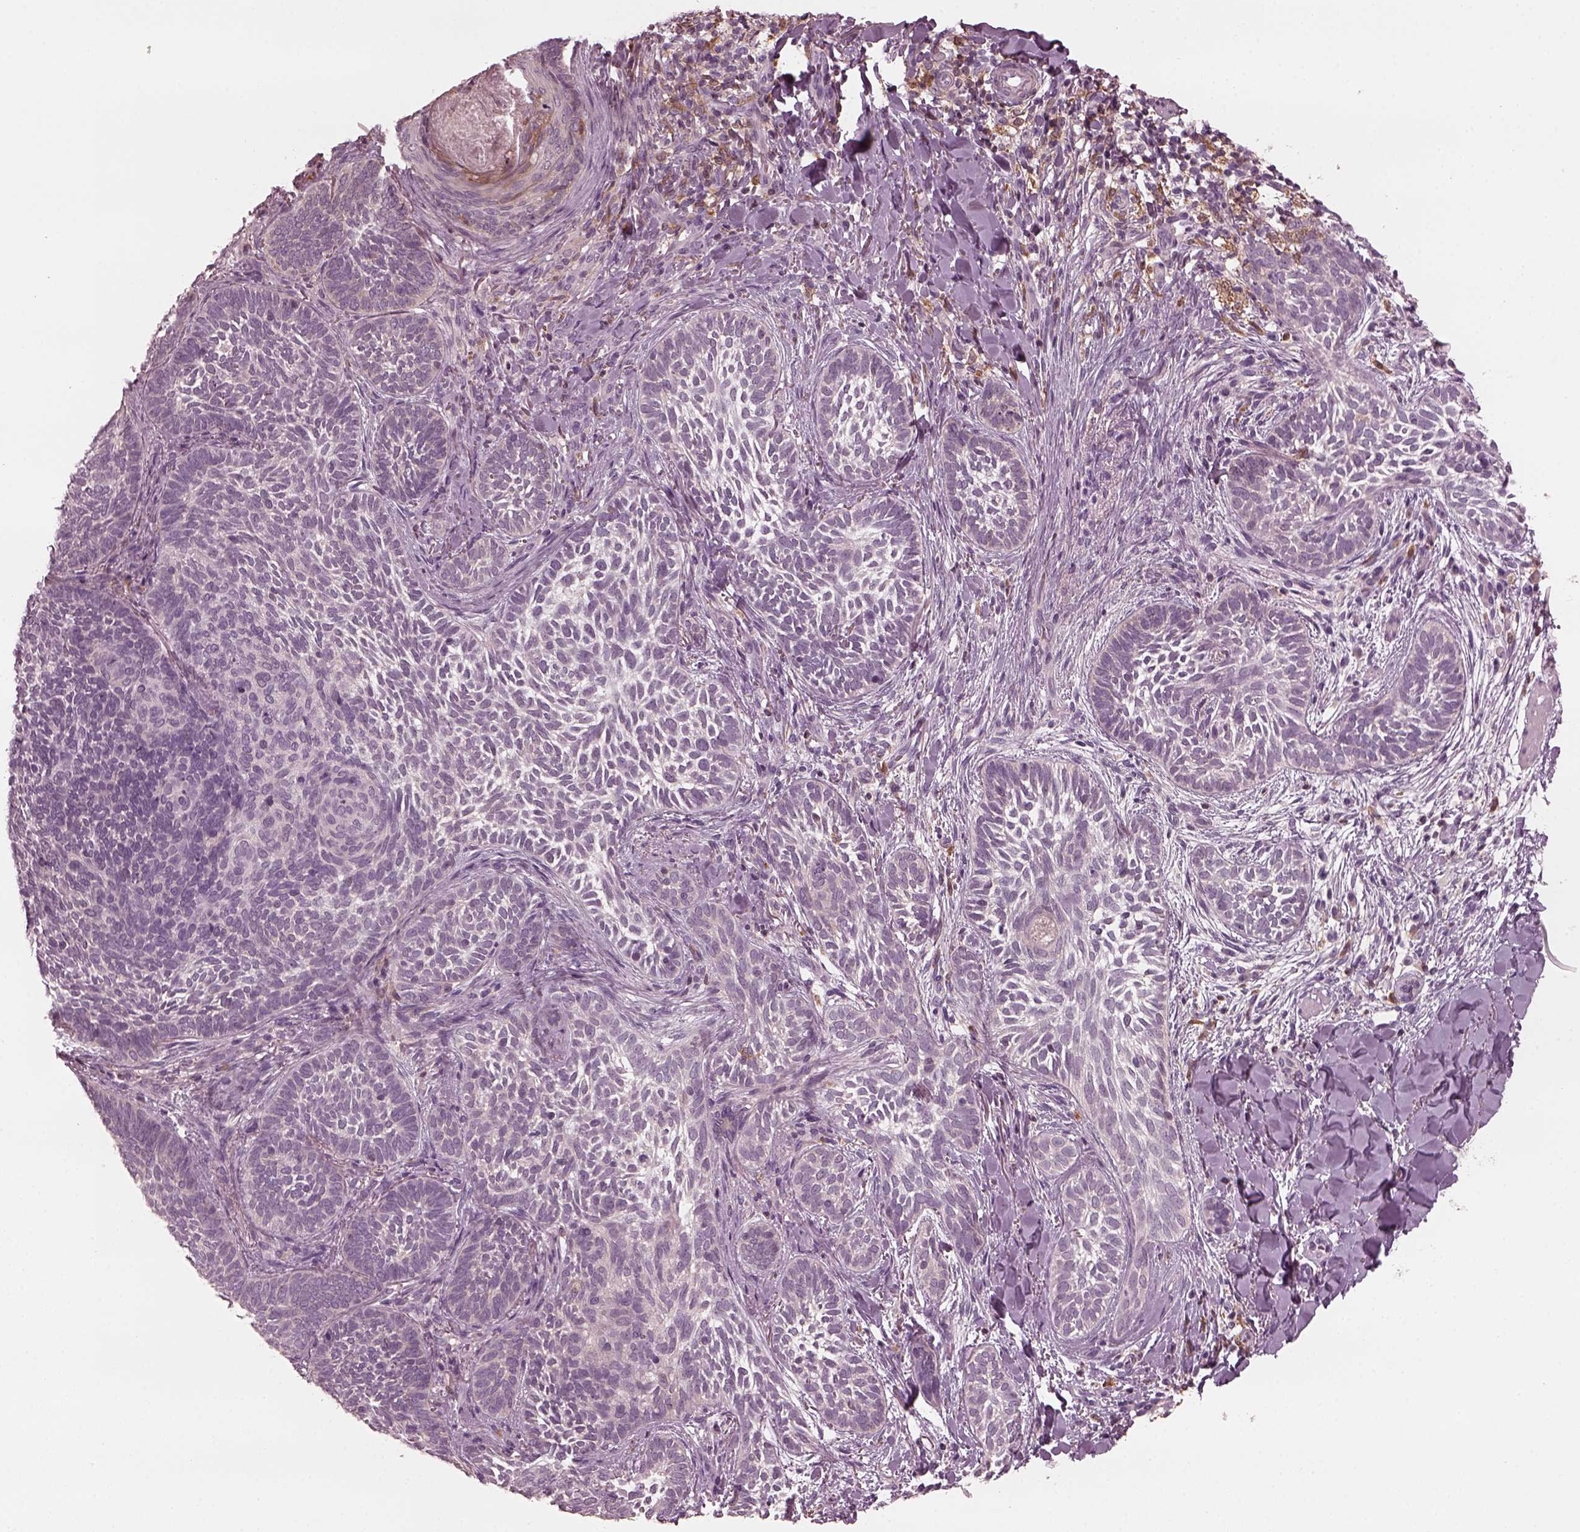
{"staining": {"intensity": "negative", "quantity": "none", "location": "none"}, "tissue": "skin cancer", "cell_type": "Tumor cells", "image_type": "cancer", "snomed": [{"axis": "morphology", "description": "Normal tissue, NOS"}, {"axis": "morphology", "description": "Basal cell carcinoma"}, {"axis": "topography", "description": "Skin"}], "caption": "This is an IHC photomicrograph of human skin cancer (basal cell carcinoma). There is no staining in tumor cells.", "gene": "PSTPIP2", "patient": {"sex": "male", "age": 46}}